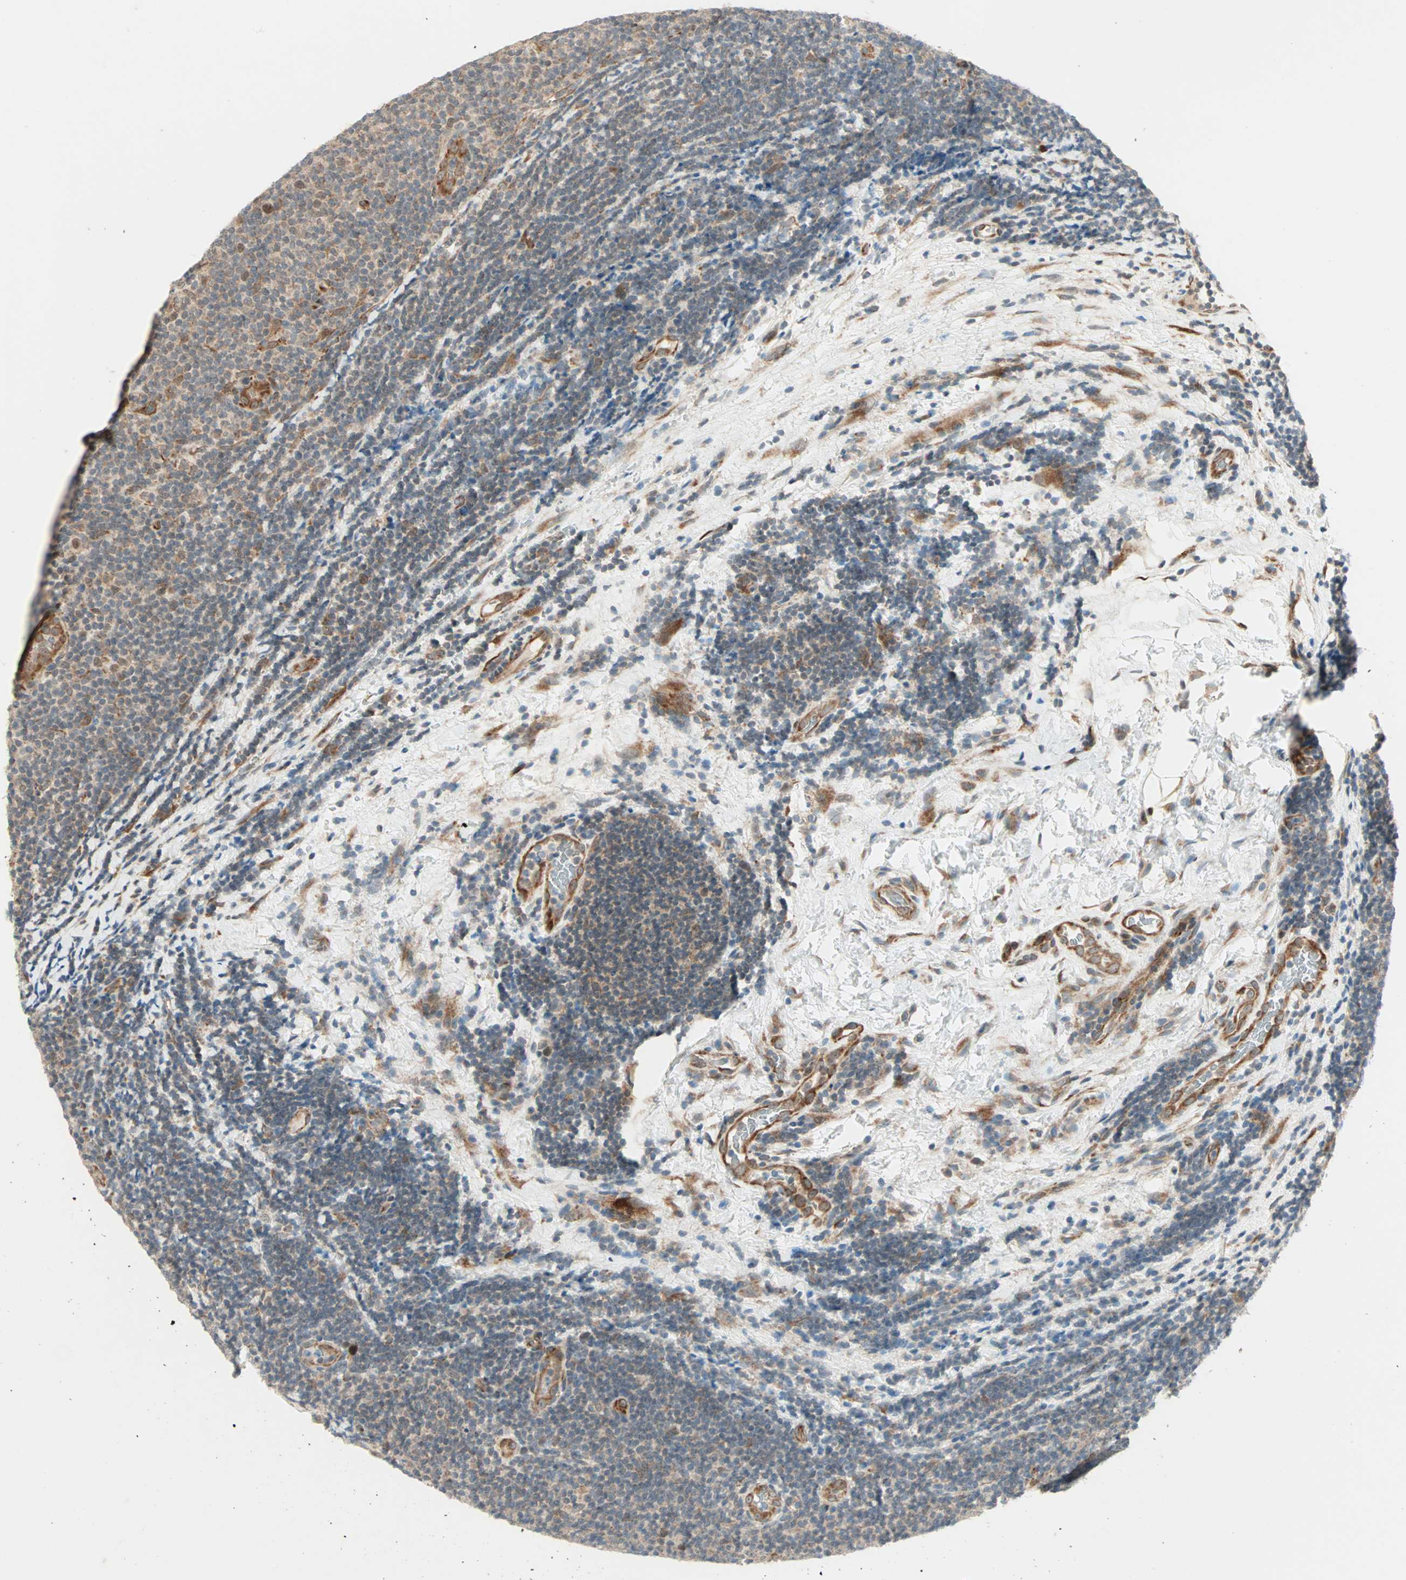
{"staining": {"intensity": "moderate", "quantity": "25%-75%", "location": "cytoplasmic/membranous,nuclear"}, "tissue": "lymphoma", "cell_type": "Tumor cells", "image_type": "cancer", "snomed": [{"axis": "morphology", "description": "Malignant lymphoma, non-Hodgkin's type, Low grade"}, {"axis": "topography", "description": "Lymph node"}], "caption": "Lymphoma stained with immunohistochemistry shows moderate cytoplasmic/membranous and nuclear positivity in approximately 25%-75% of tumor cells.", "gene": "ZNF37A", "patient": {"sex": "male", "age": 83}}